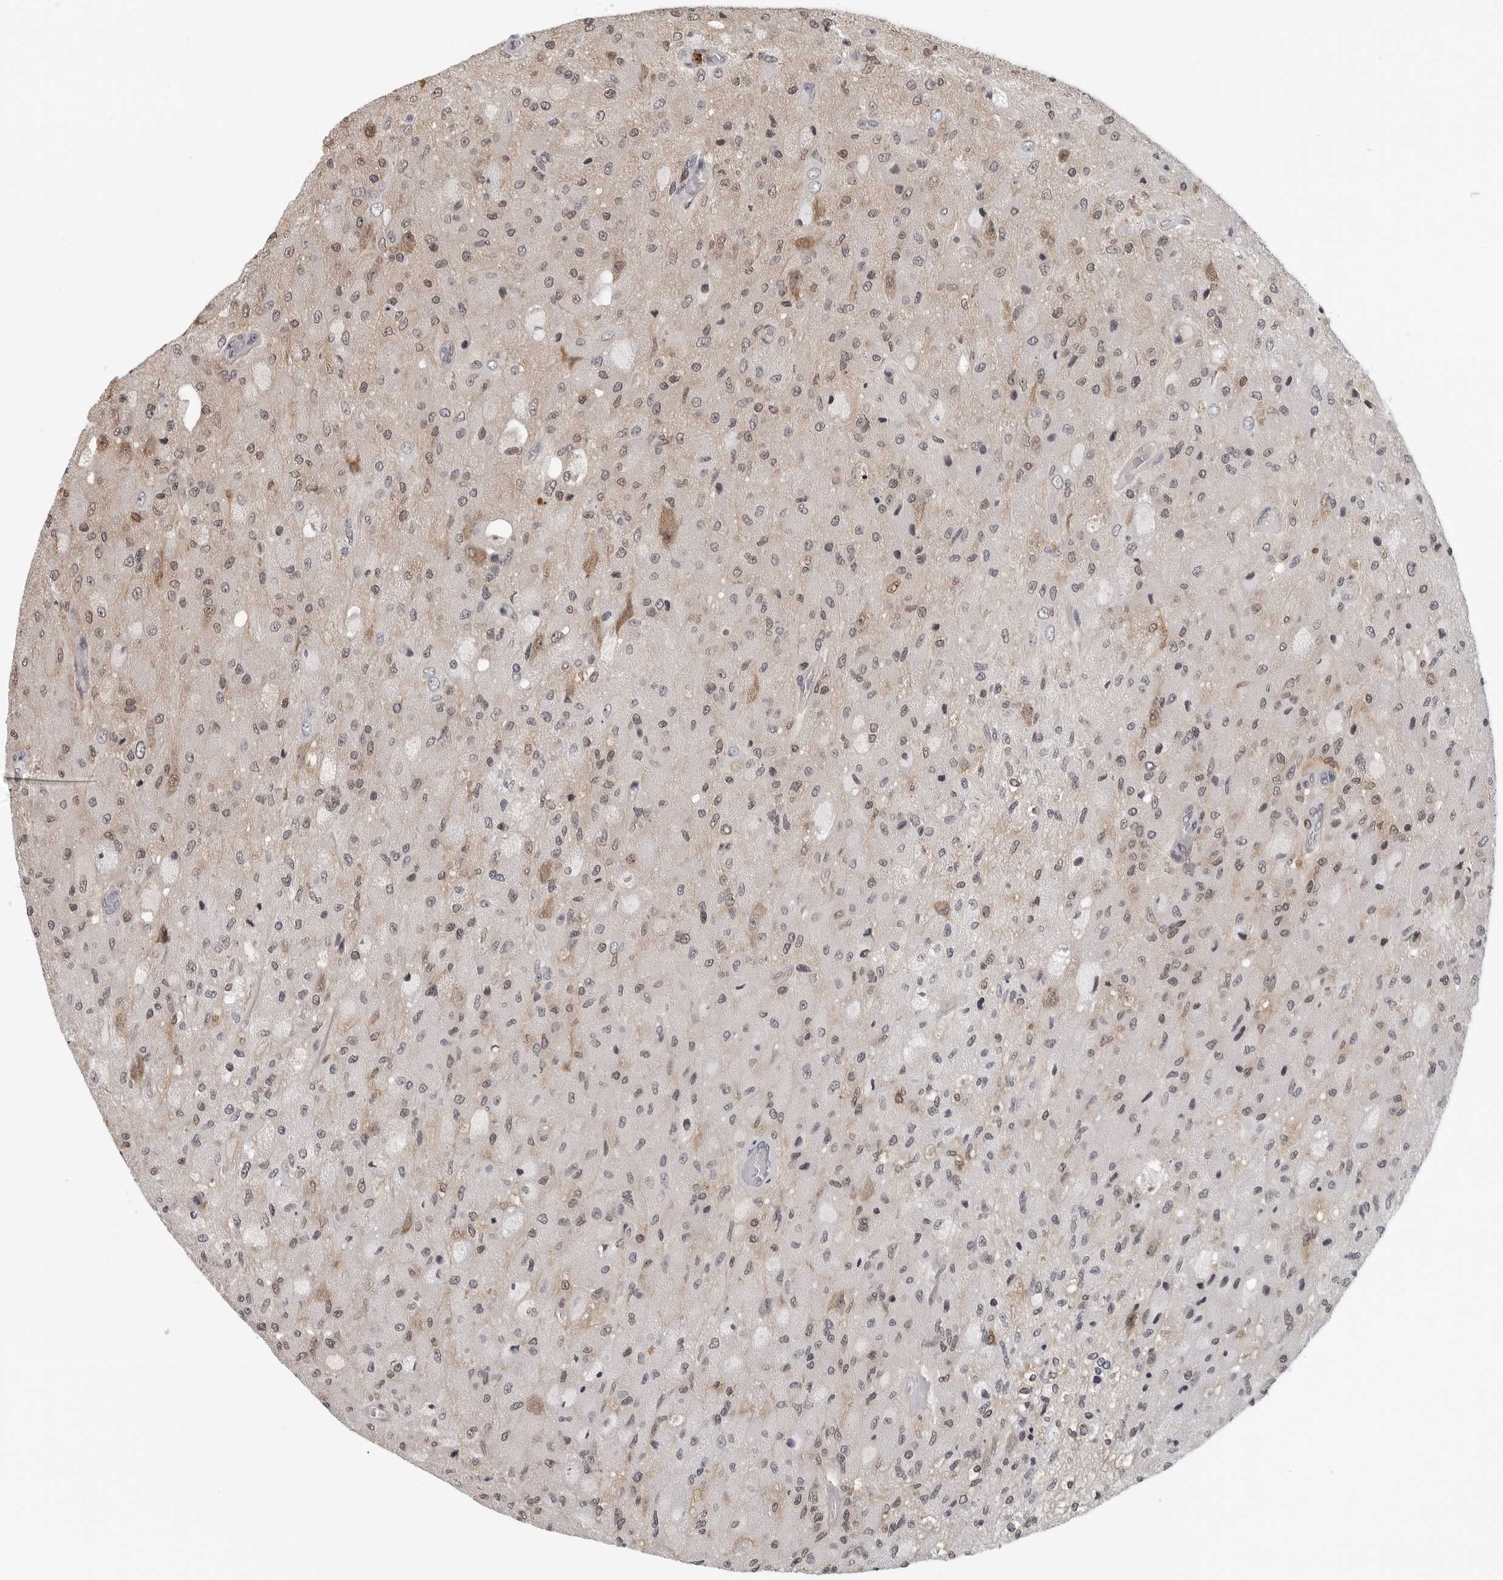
{"staining": {"intensity": "weak", "quantity": "<25%", "location": "nuclear"}, "tissue": "glioma", "cell_type": "Tumor cells", "image_type": "cancer", "snomed": [{"axis": "morphology", "description": "Normal tissue, NOS"}, {"axis": "morphology", "description": "Glioma, malignant, High grade"}, {"axis": "topography", "description": "Cerebral cortex"}], "caption": "An immunohistochemistry image of glioma is shown. There is no staining in tumor cells of glioma. (DAB IHC visualized using brightfield microscopy, high magnification).", "gene": "HSPH1", "patient": {"sex": "male", "age": 77}}